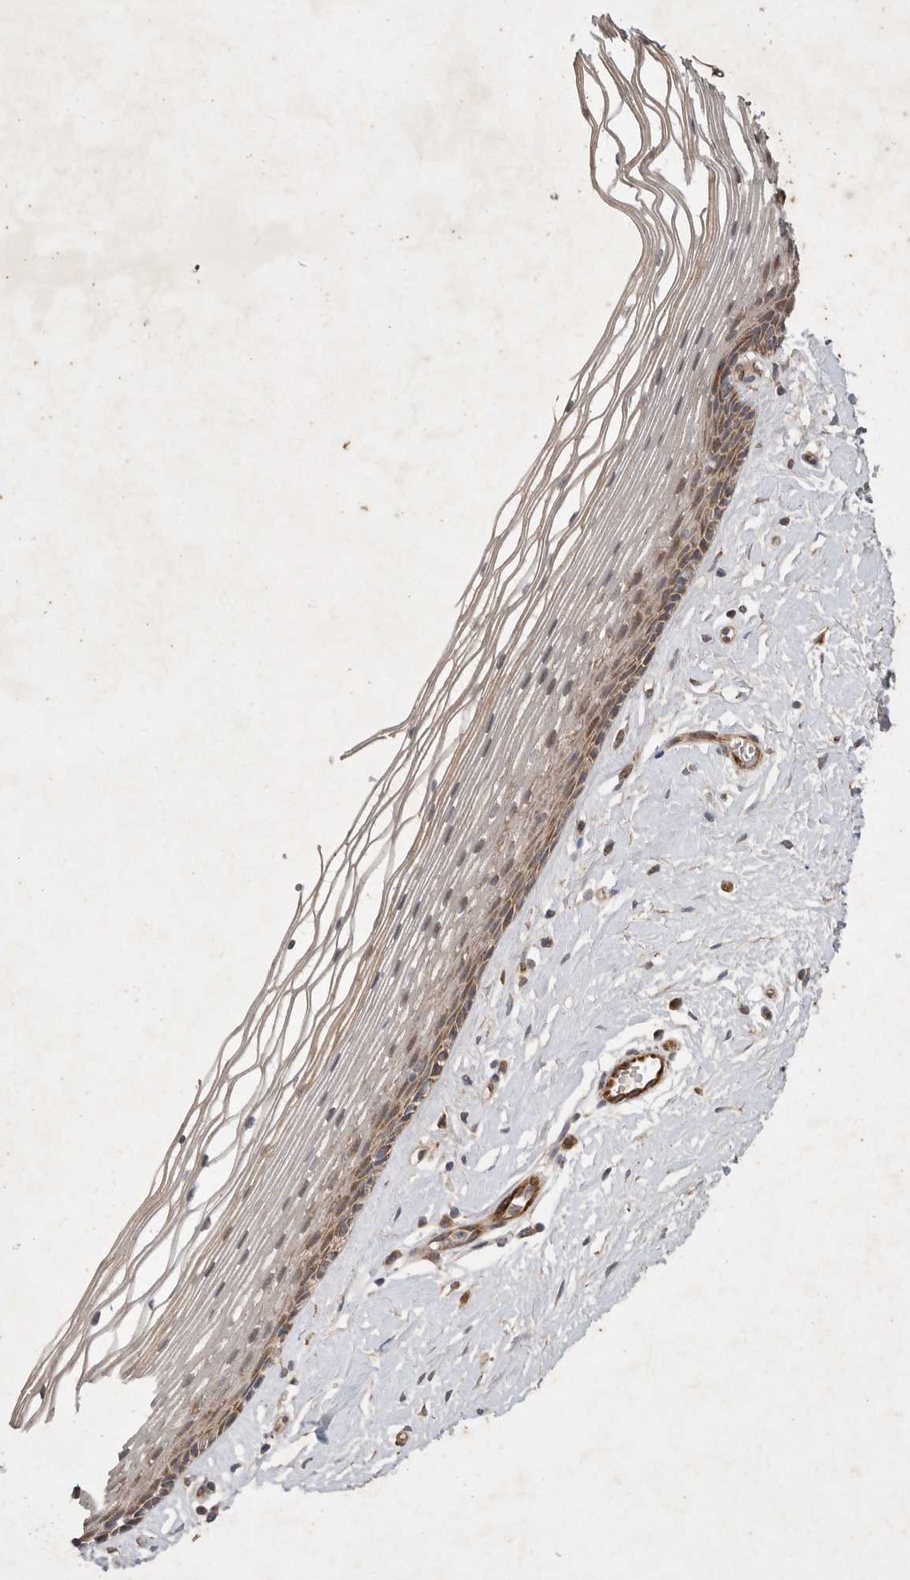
{"staining": {"intensity": "moderate", "quantity": ">75%", "location": "cytoplasmic/membranous"}, "tissue": "vagina", "cell_type": "Squamous epithelial cells", "image_type": "normal", "snomed": [{"axis": "morphology", "description": "Normal tissue, NOS"}, {"axis": "topography", "description": "Vagina"}], "caption": "Benign vagina was stained to show a protein in brown. There is medium levels of moderate cytoplasmic/membranous staining in about >75% of squamous epithelial cells.", "gene": "MRPL41", "patient": {"sex": "female", "age": 46}}